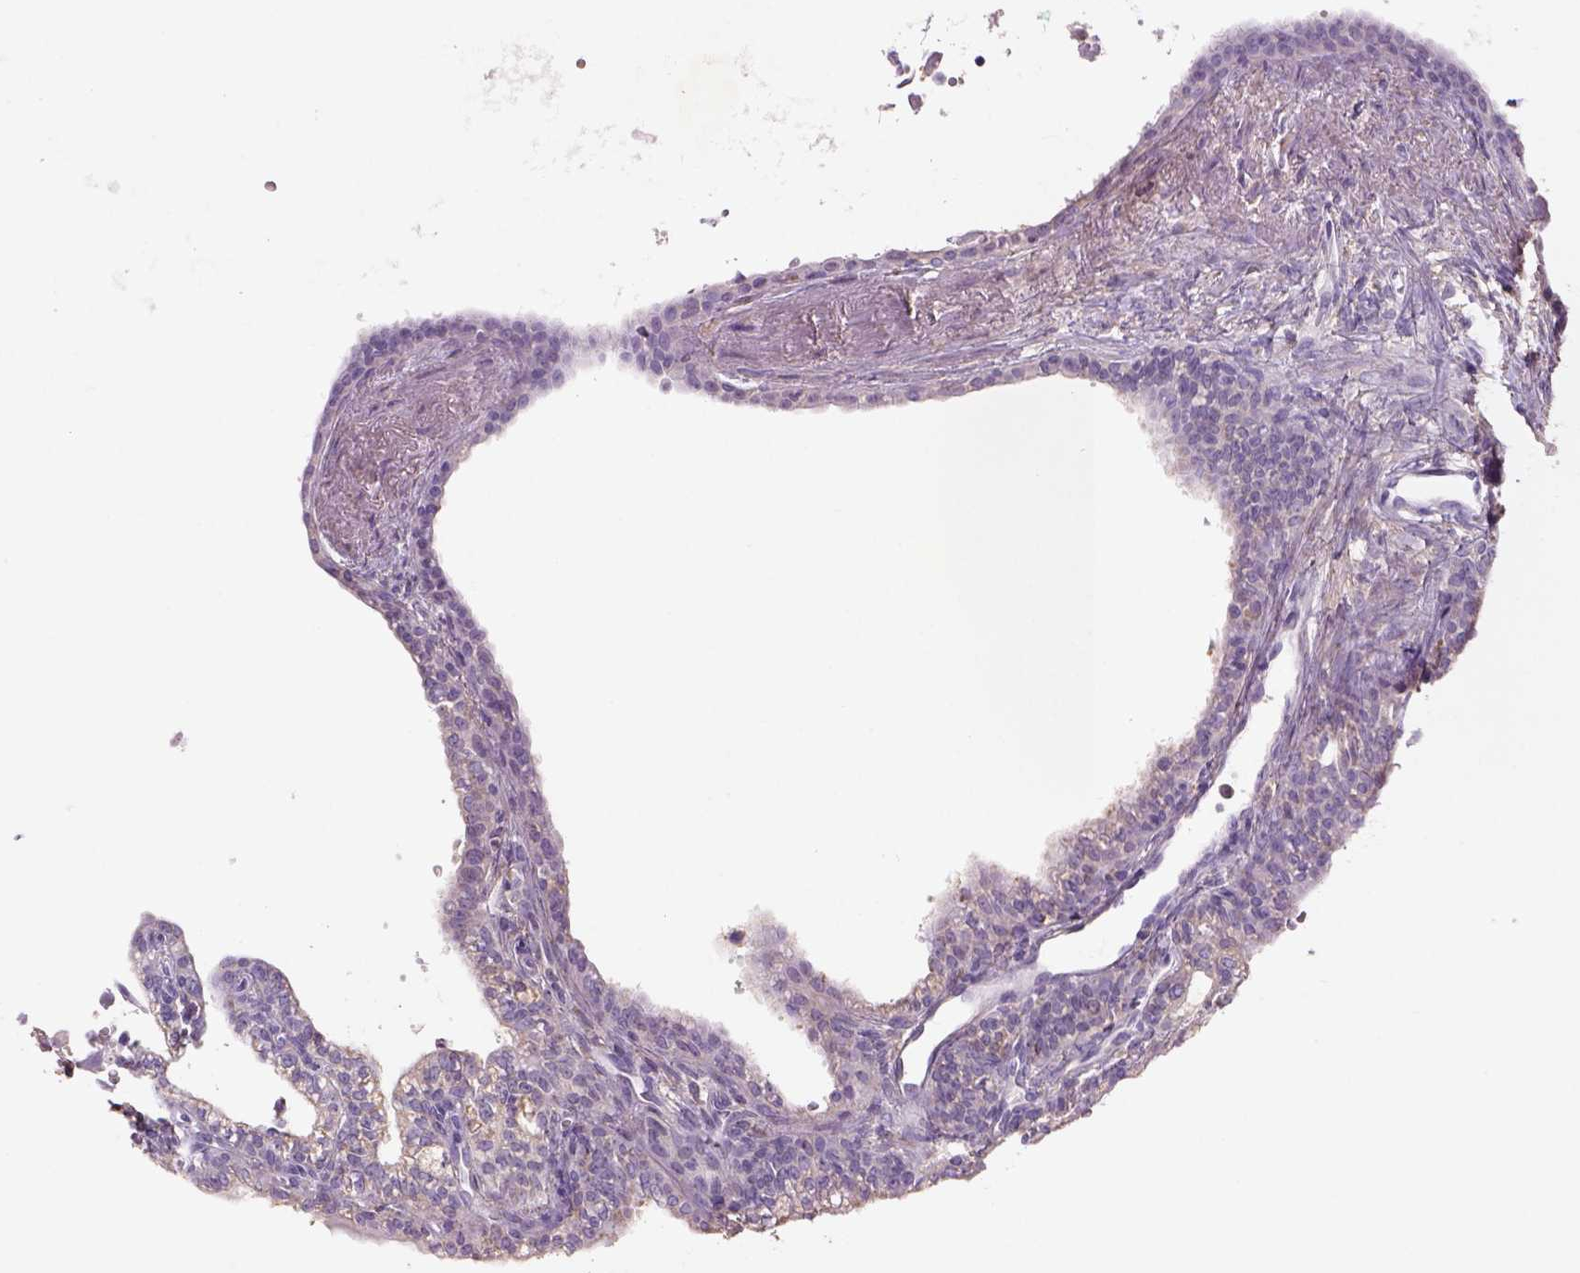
{"staining": {"intensity": "negative", "quantity": "none", "location": "none"}, "tissue": "seminal vesicle", "cell_type": "Glandular cells", "image_type": "normal", "snomed": [{"axis": "morphology", "description": "Normal tissue, NOS"}, {"axis": "morphology", "description": "Urothelial carcinoma, NOS"}, {"axis": "topography", "description": "Urinary bladder"}, {"axis": "topography", "description": "Seminal veicle"}], "caption": "The micrograph displays no staining of glandular cells in benign seminal vesicle. (DAB (3,3'-diaminobenzidine) immunohistochemistry, high magnification).", "gene": "NAALAD2", "patient": {"sex": "male", "age": 76}}